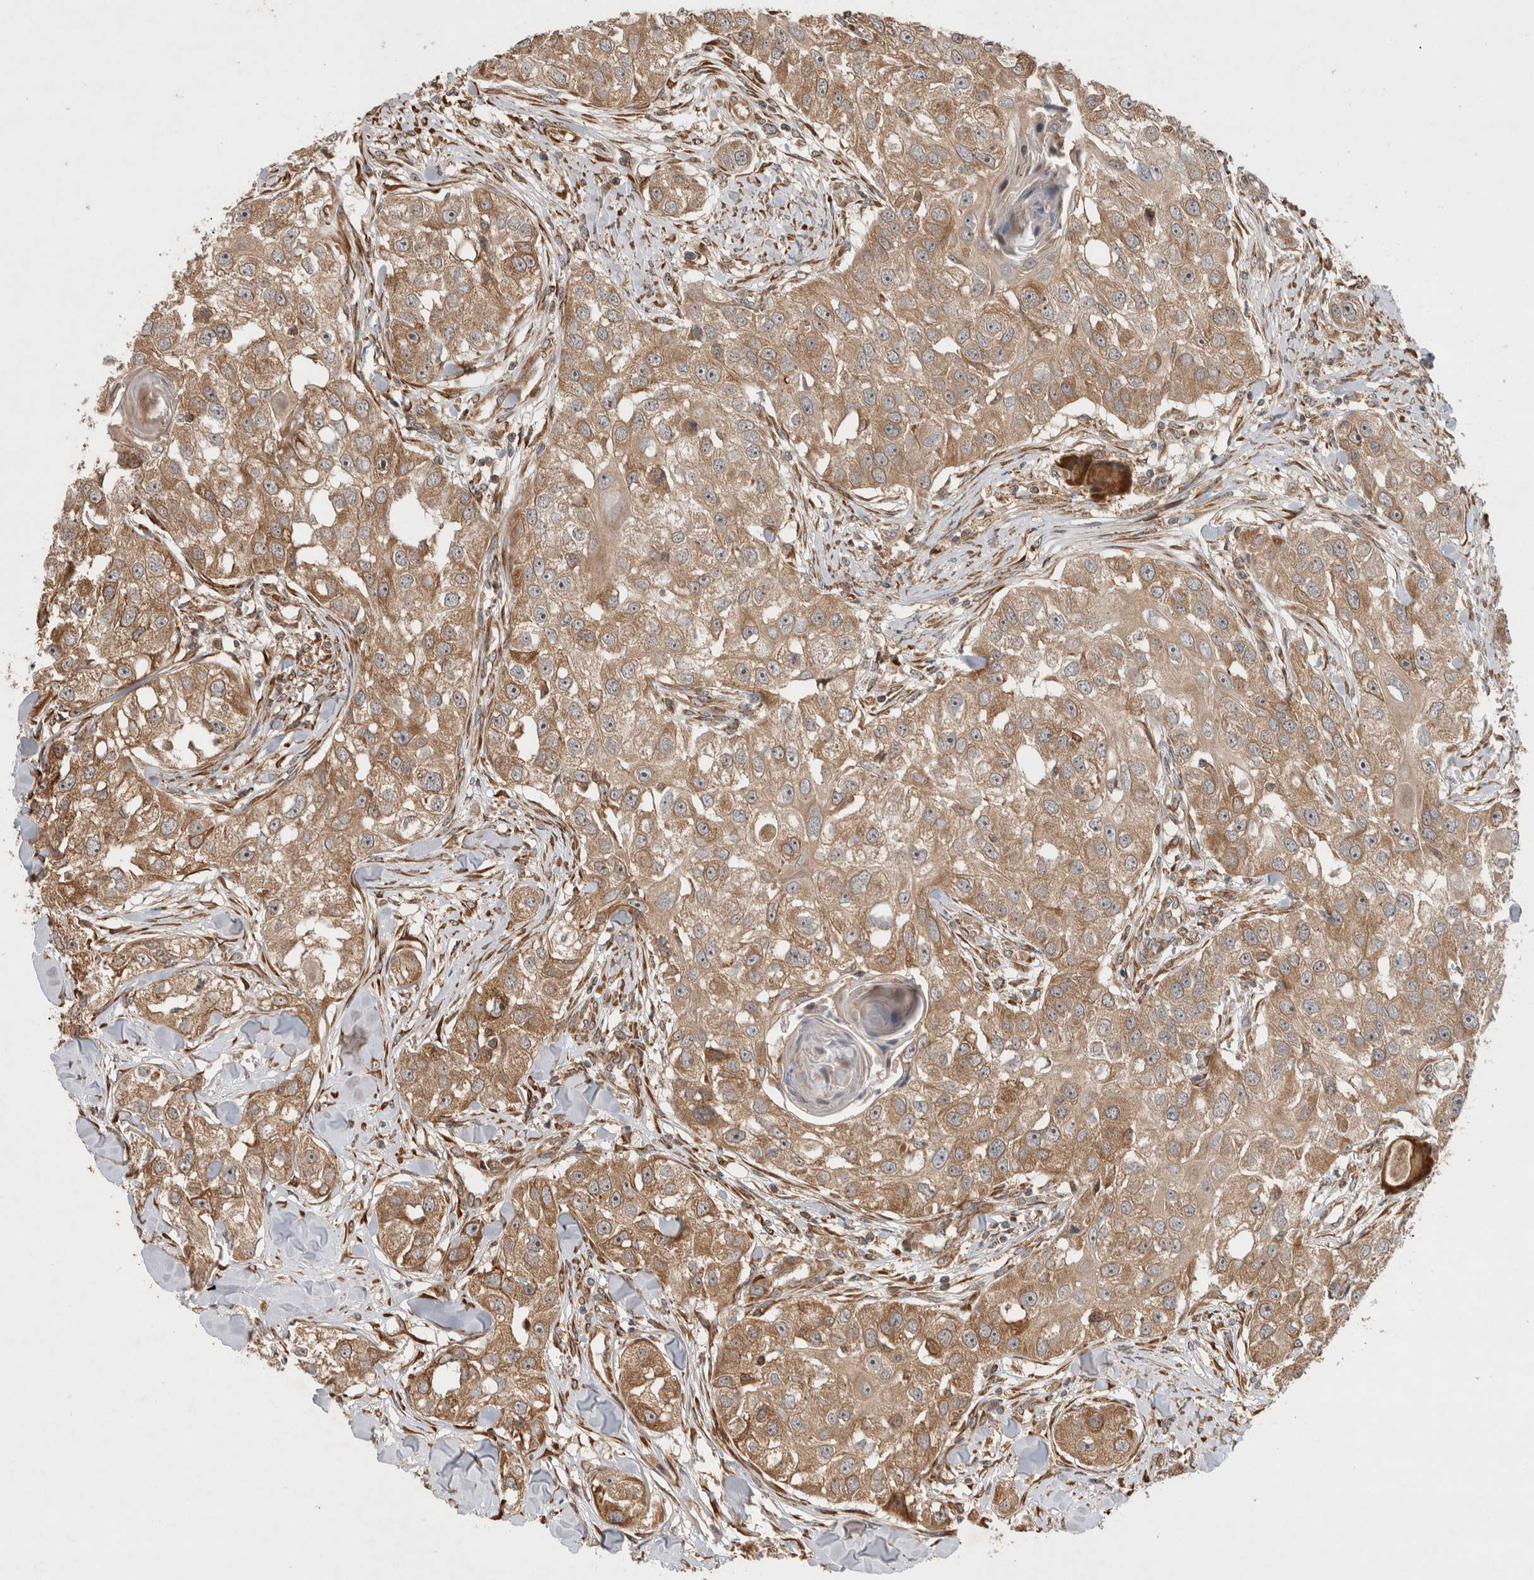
{"staining": {"intensity": "moderate", "quantity": ">75%", "location": "cytoplasmic/membranous"}, "tissue": "head and neck cancer", "cell_type": "Tumor cells", "image_type": "cancer", "snomed": [{"axis": "morphology", "description": "Normal tissue, NOS"}, {"axis": "morphology", "description": "Squamous cell carcinoma, NOS"}, {"axis": "topography", "description": "Skeletal muscle"}, {"axis": "topography", "description": "Head-Neck"}], "caption": "An immunohistochemistry (IHC) image of neoplastic tissue is shown. Protein staining in brown highlights moderate cytoplasmic/membranous positivity in squamous cell carcinoma (head and neck) within tumor cells.", "gene": "TUBD1", "patient": {"sex": "male", "age": 51}}